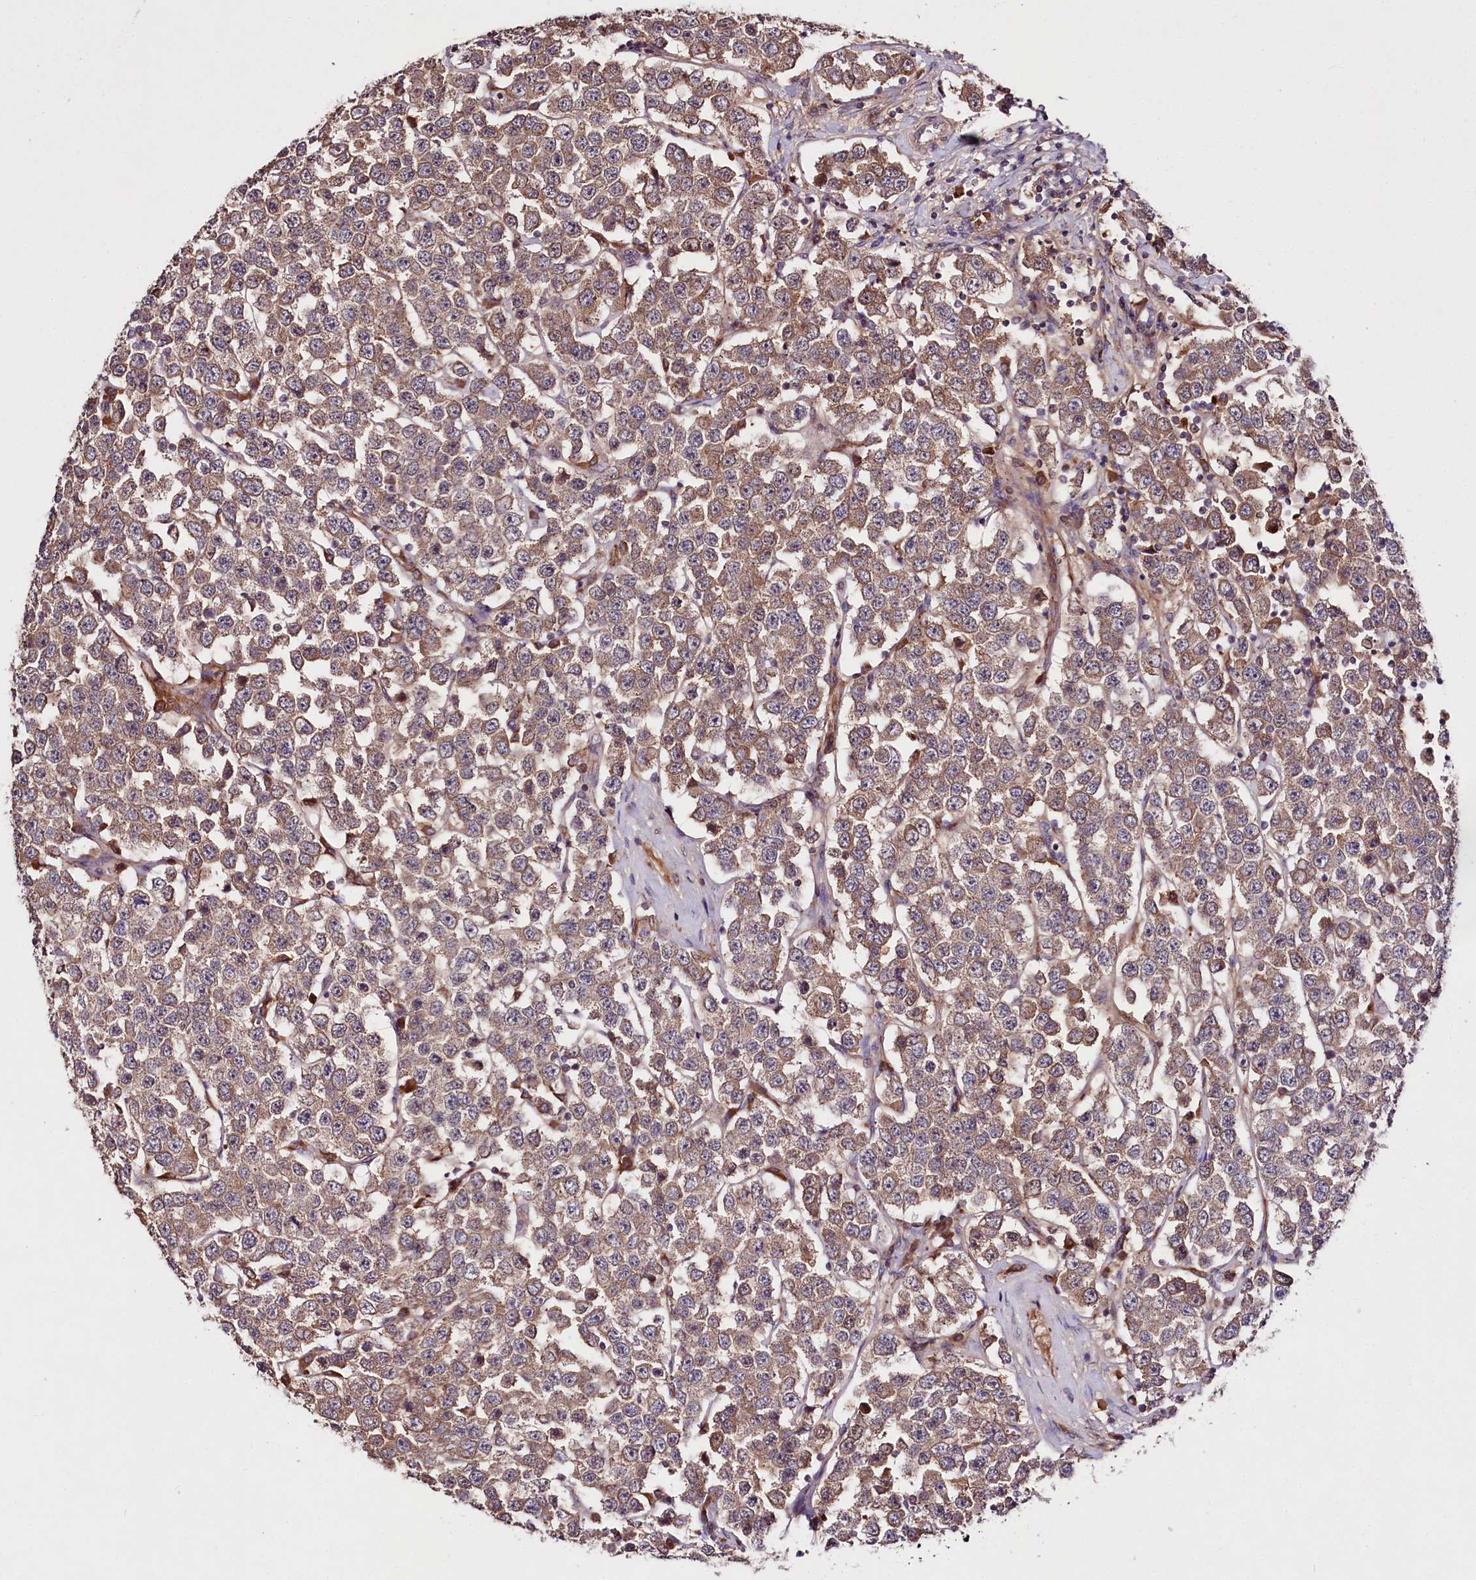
{"staining": {"intensity": "moderate", "quantity": ">75%", "location": "cytoplasmic/membranous"}, "tissue": "testis cancer", "cell_type": "Tumor cells", "image_type": "cancer", "snomed": [{"axis": "morphology", "description": "Seminoma, NOS"}, {"axis": "topography", "description": "Testis"}], "caption": "Testis seminoma stained with DAB (3,3'-diaminobenzidine) immunohistochemistry (IHC) shows medium levels of moderate cytoplasmic/membranous expression in about >75% of tumor cells.", "gene": "TNPO3", "patient": {"sex": "male", "age": 28}}